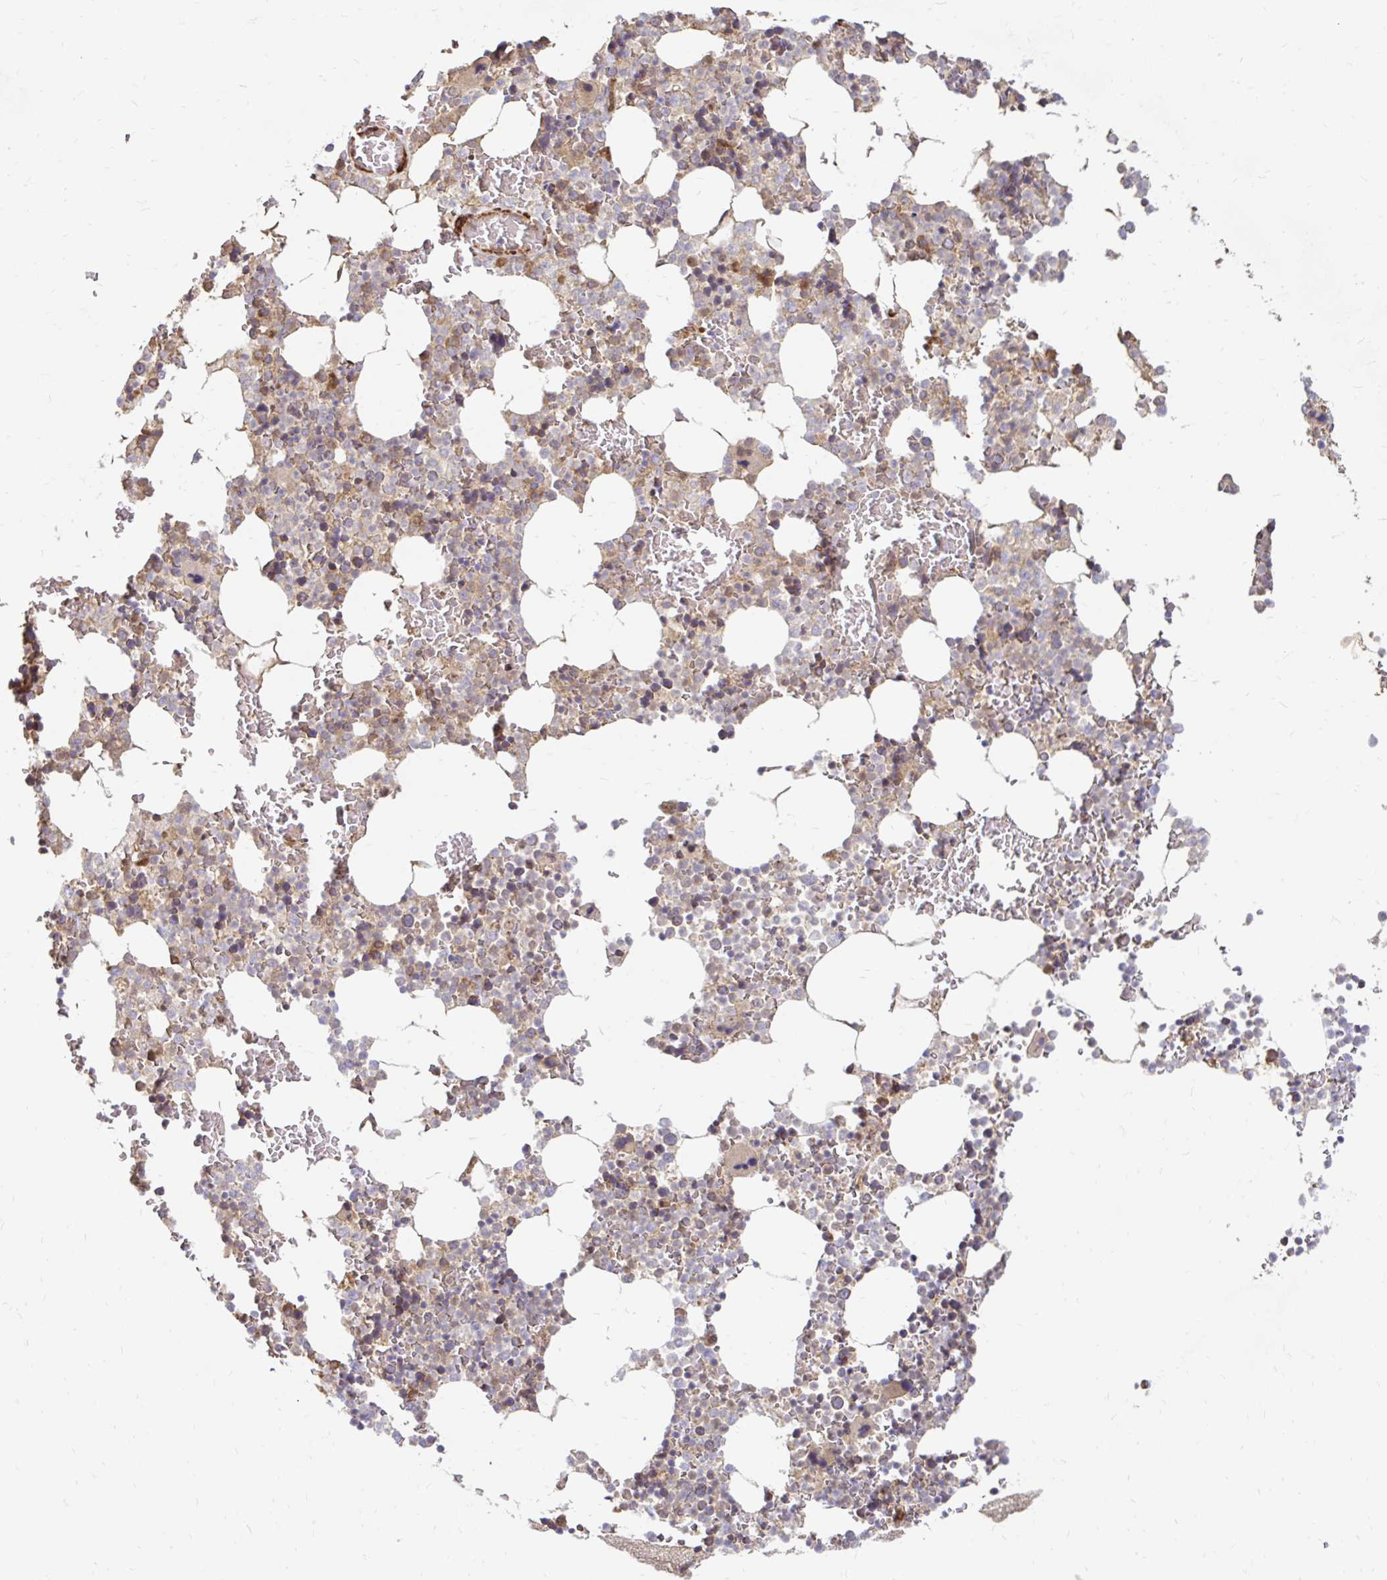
{"staining": {"intensity": "moderate", "quantity": "<25%", "location": "cytoplasmic/membranous"}, "tissue": "bone marrow", "cell_type": "Hematopoietic cells", "image_type": "normal", "snomed": [{"axis": "morphology", "description": "Normal tissue, NOS"}, {"axis": "topography", "description": "Bone marrow"}], "caption": "About <25% of hematopoietic cells in benign bone marrow show moderate cytoplasmic/membranous protein staining as visualized by brown immunohistochemical staining.", "gene": "ARHGEF37", "patient": {"sex": "female", "age": 42}}